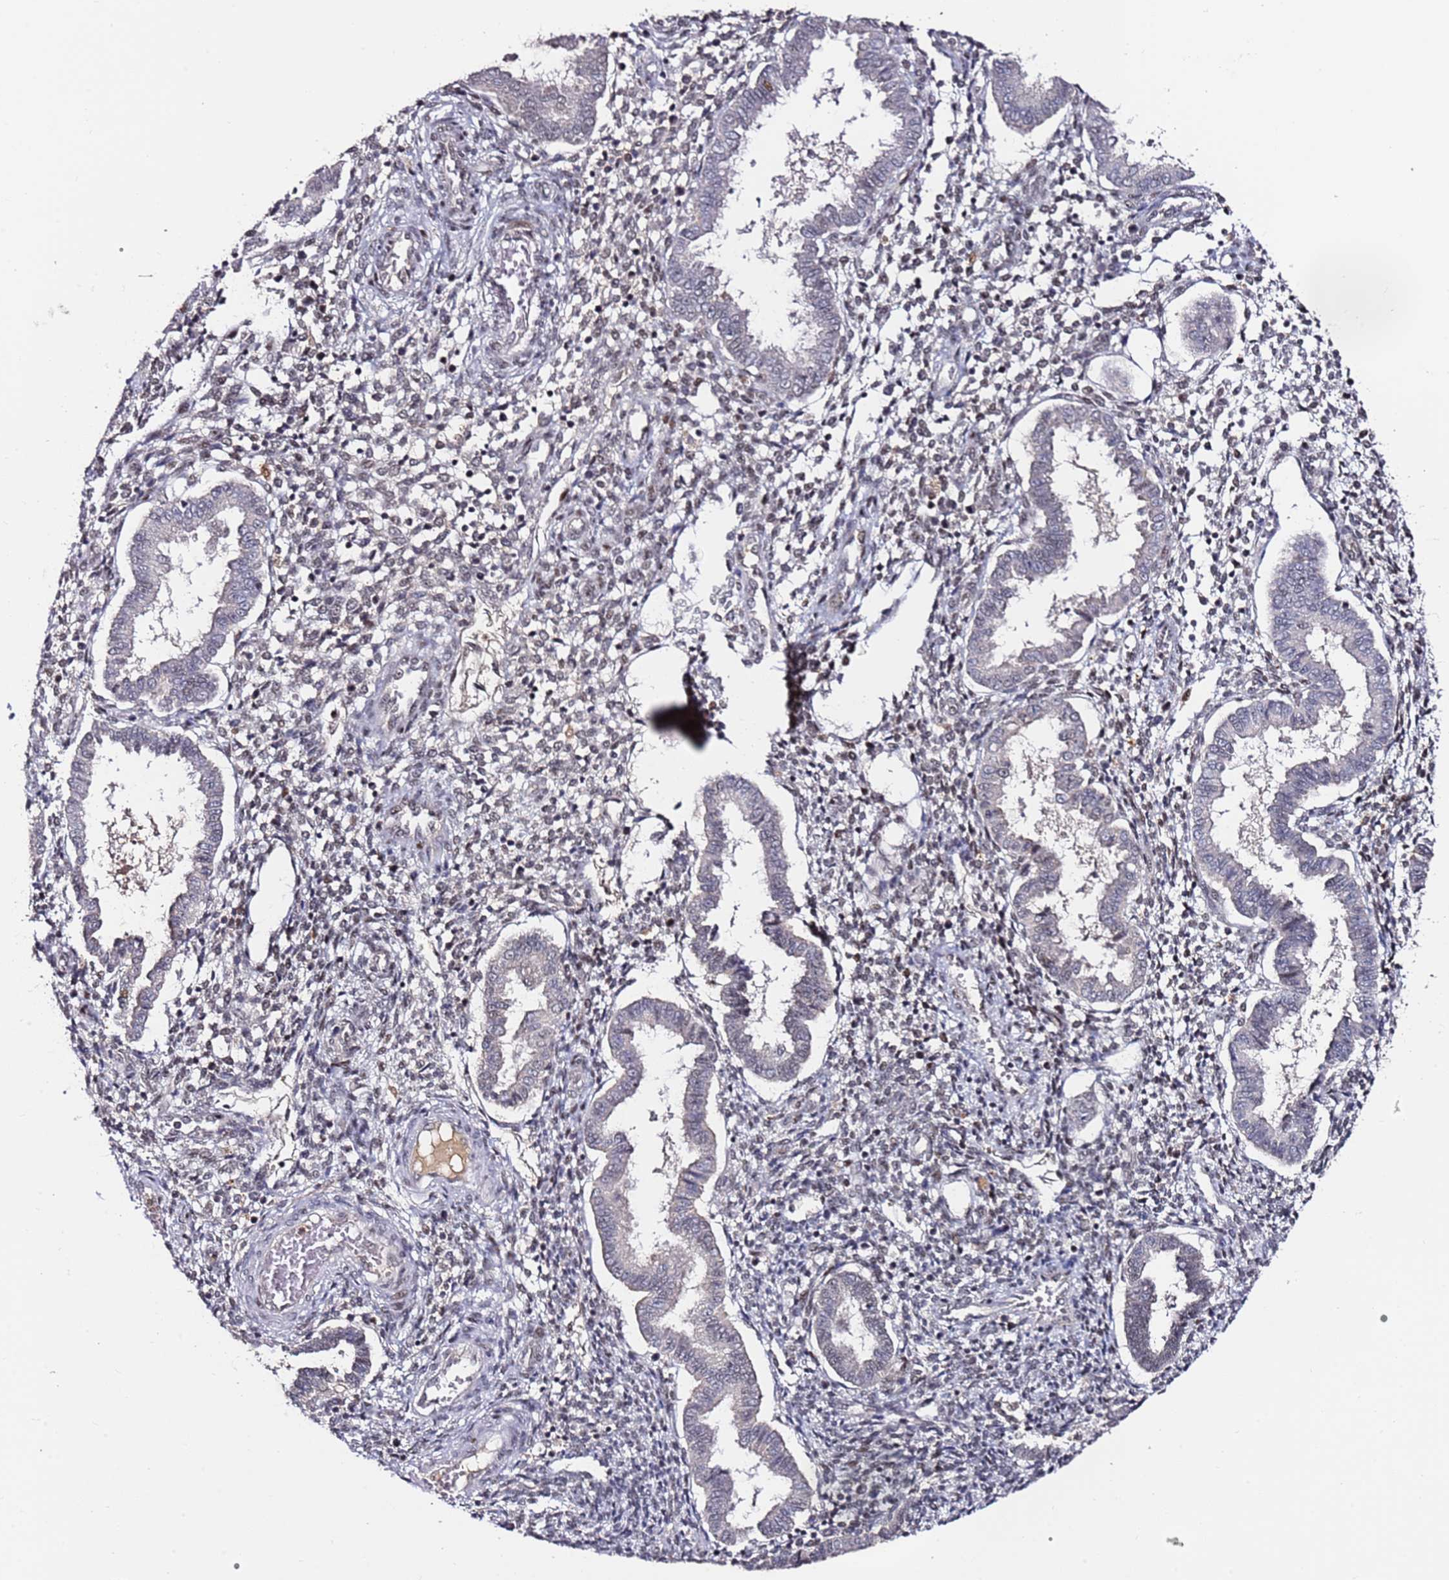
{"staining": {"intensity": "weak", "quantity": "25%-75%", "location": "nuclear"}, "tissue": "endometrium", "cell_type": "Cells in endometrial stroma", "image_type": "normal", "snomed": [{"axis": "morphology", "description": "Normal tissue, NOS"}, {"axis": "topography", "description": "Endometrium"}], "caption": "Weak nuclear staining is appreciated in approximately 25%-75% of cells in endometrial stroma in unremarkable endometrium. (DAB = brown stain, brightfield microscopy at high magnification).", "gene": "FCF1", "patient": {"sex": "female", "age": 24}}